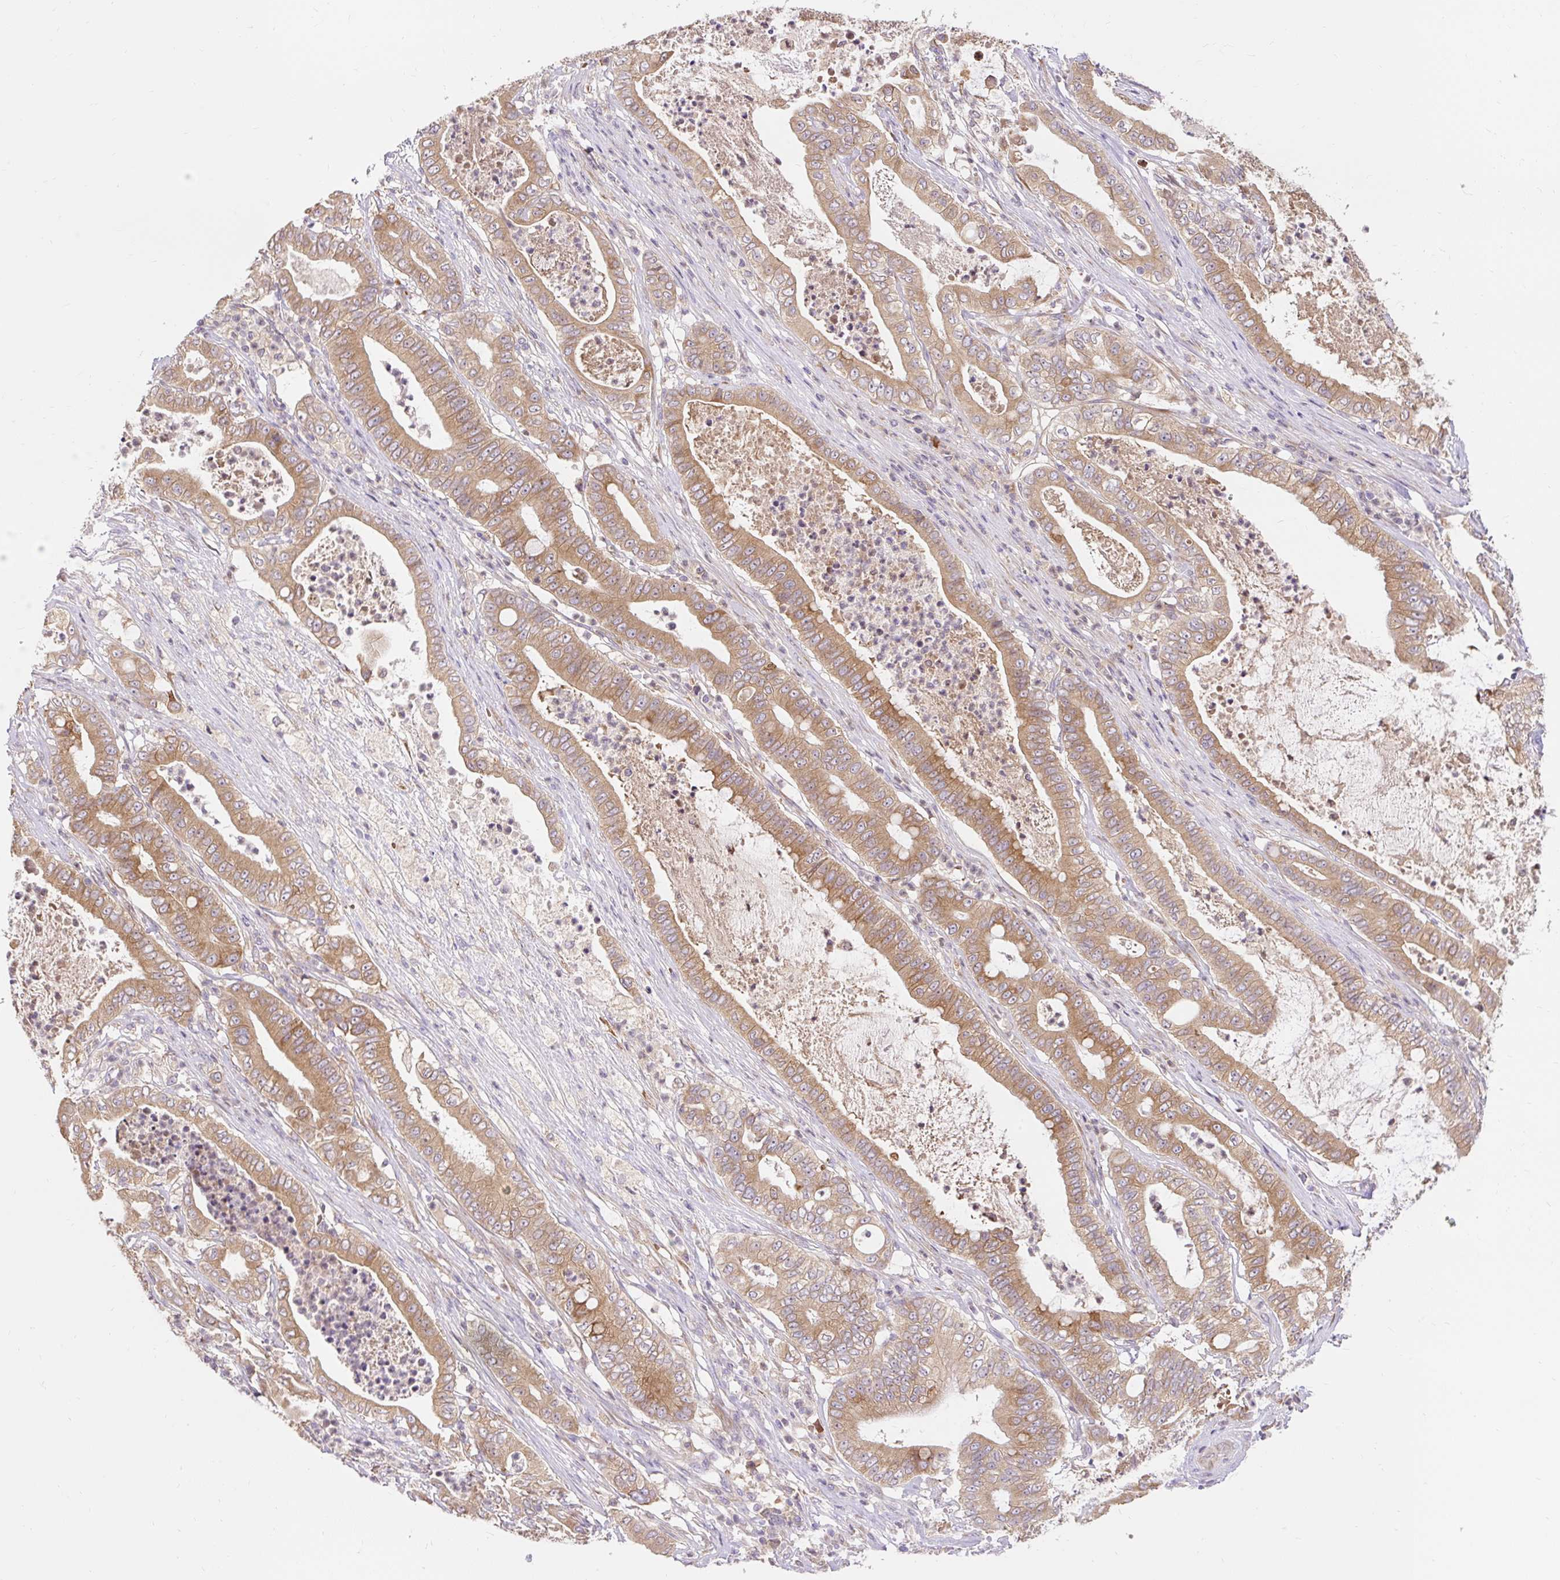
{"staining": {"intensity": "moderate", "quantity": ">75%", "location": "cytoplasmic/membranous"}, "tissue": "pancreatic cancer", "cell_type": "Tumor cells", "image_type": "cancer", "snomed": [{"axis": "morphology", "description": "Adenocarcinoma, NOS"}, {"axis": "topography", "description": "Pancreas"}], "caption": "Immunohistochemistry (IHC) (DAB) staining of pancreatic cancer displays moderate cytoplasmic/membranous protein positivity in about >75% of tumor cells.", "gene": "SEC63", "patient": {"sex": "male", "age": 71}}